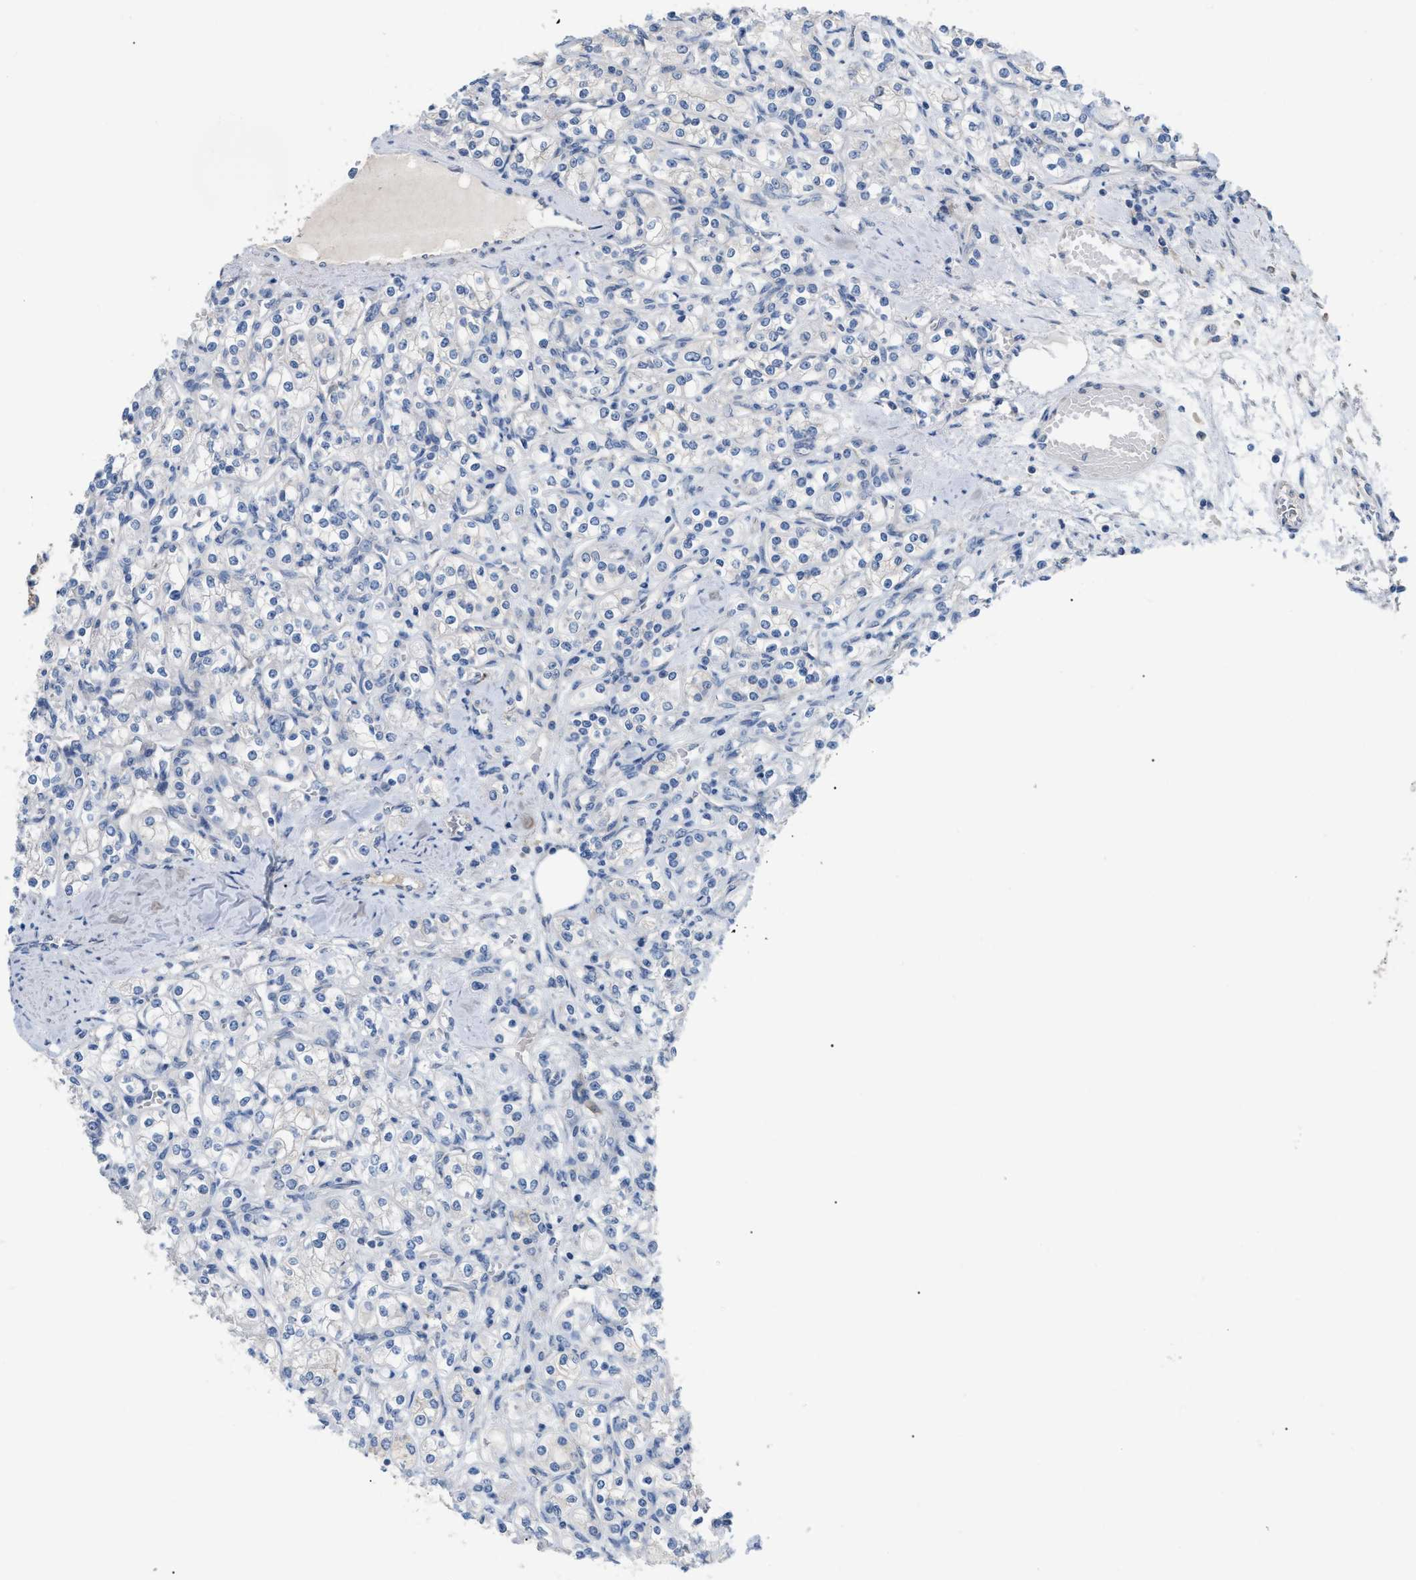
{"staining": {"intensity": "negative", "quantity": "none", "location": "none"}, "tissue": "renal cancer", "cell_type": "Tumor cells", "image_type": "cancer", "snomed": [{"axis": "morphology", "description": "Adenocarcinoma, NOS"}, {"axis": "topography", "description": "Kidney"}], "caption": "A high-resolution image shows IHC staining of renal cancer, which shows no significant positivity in tumor cells. The staining is performed using DAB brown chromogen with nuclei counter-stained in using hematoxylin.", "gene": "DHX58", "patient": {"sex": "male", "age": 77}}